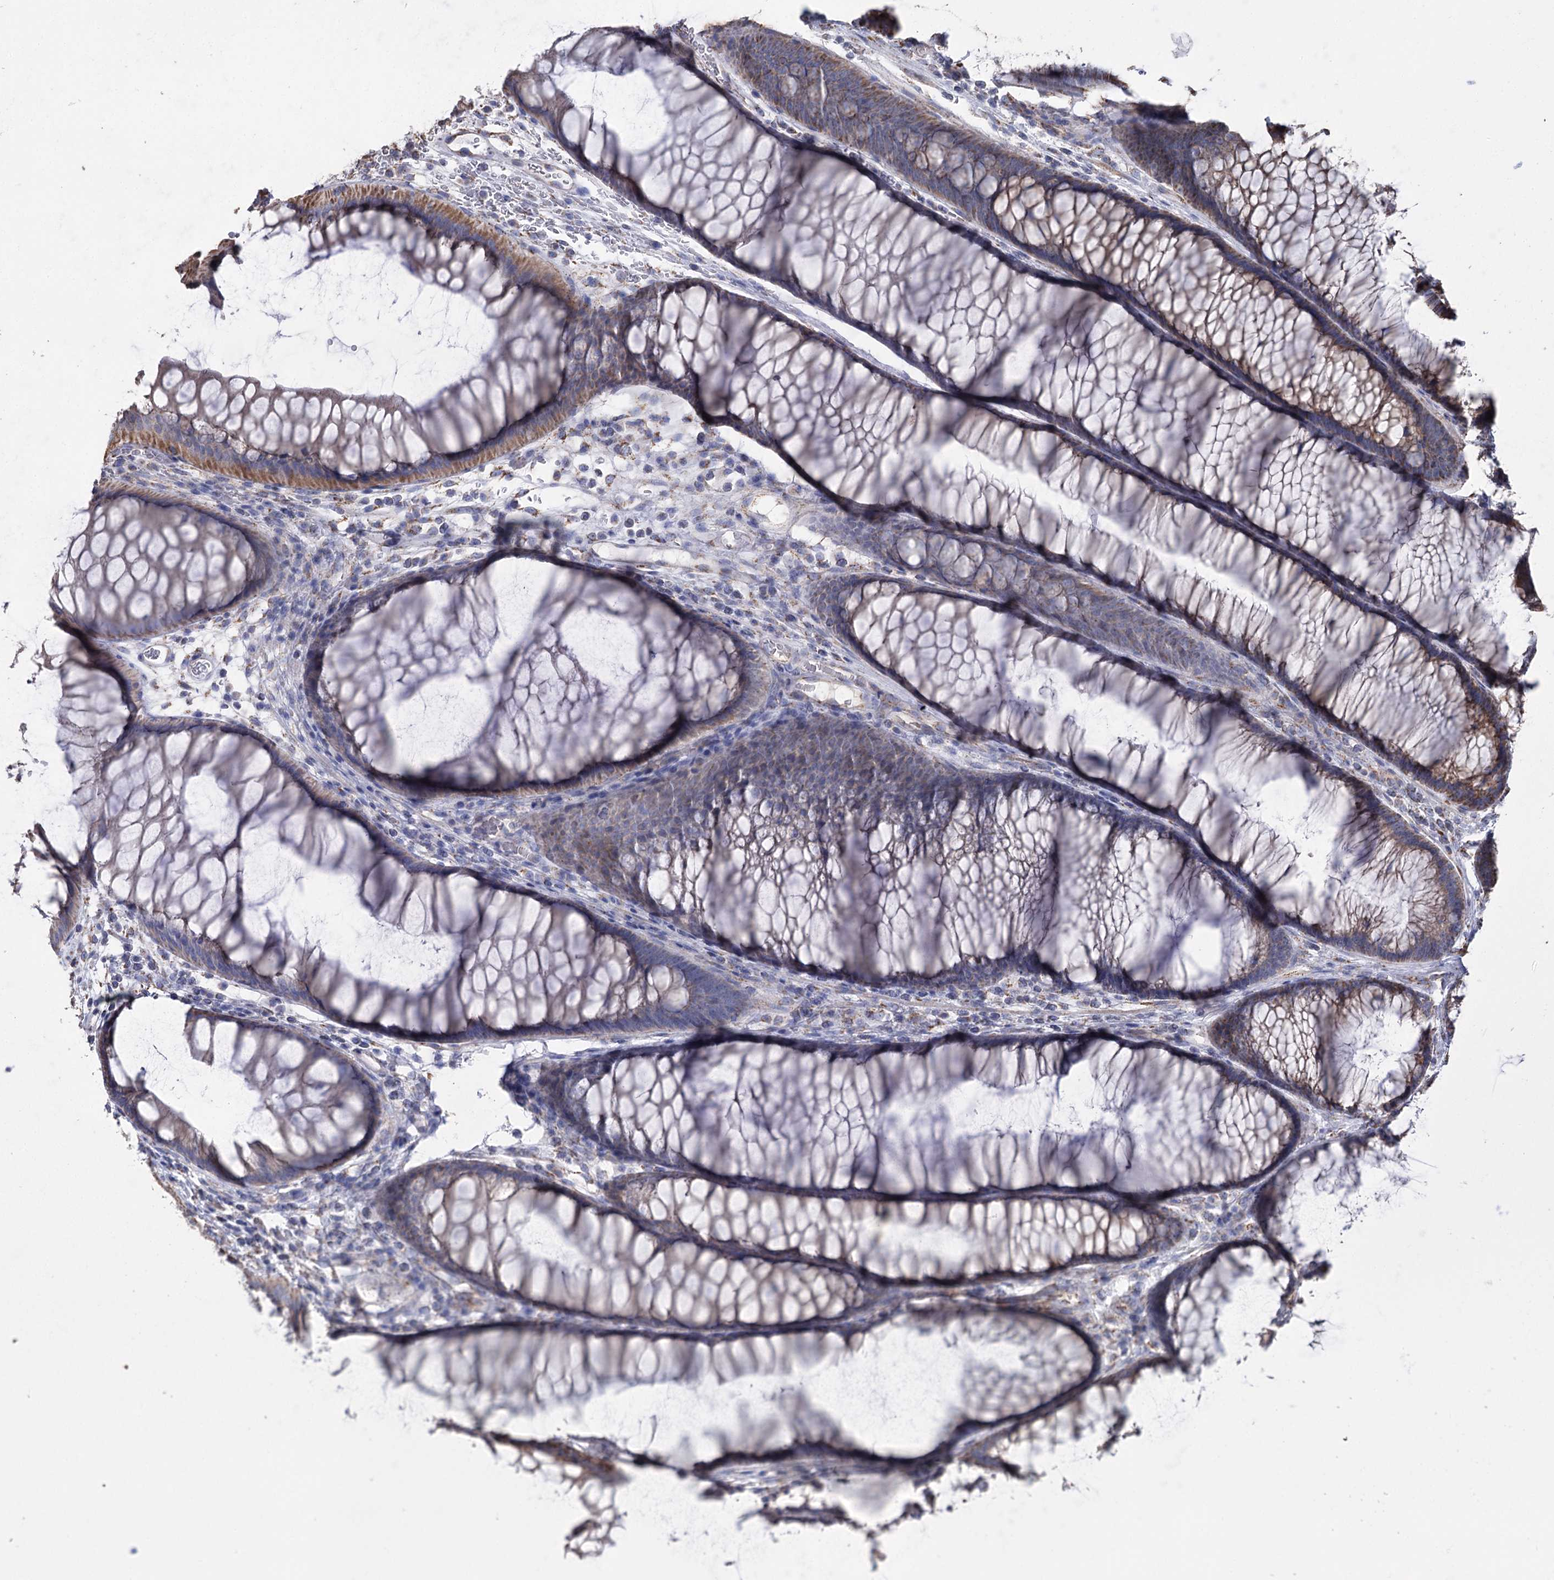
{"staining": {"intensity": "weak", "quantity": "25%-75%", "location": "cytoplasmic/membranous"}, "tissue": "colon", "cell_type": "Endothelial cells", "image_type": "normal", "snomed": [{"axis": "morphology", "description": "Normal tissue, NOS"}, {"axis": "topography", "description": "Colon"}], "caption": "This histopathology image exhibits benign colon stained with immunohistochemistry (IHC) to label a protein in brown. The cytoplasmic/membranous of endothelial cells show weak positivity for the protein. Nuclei are counter-stained blue.", "gene": "MRPL44", "patient": {"sex": "female", "age": 82}}